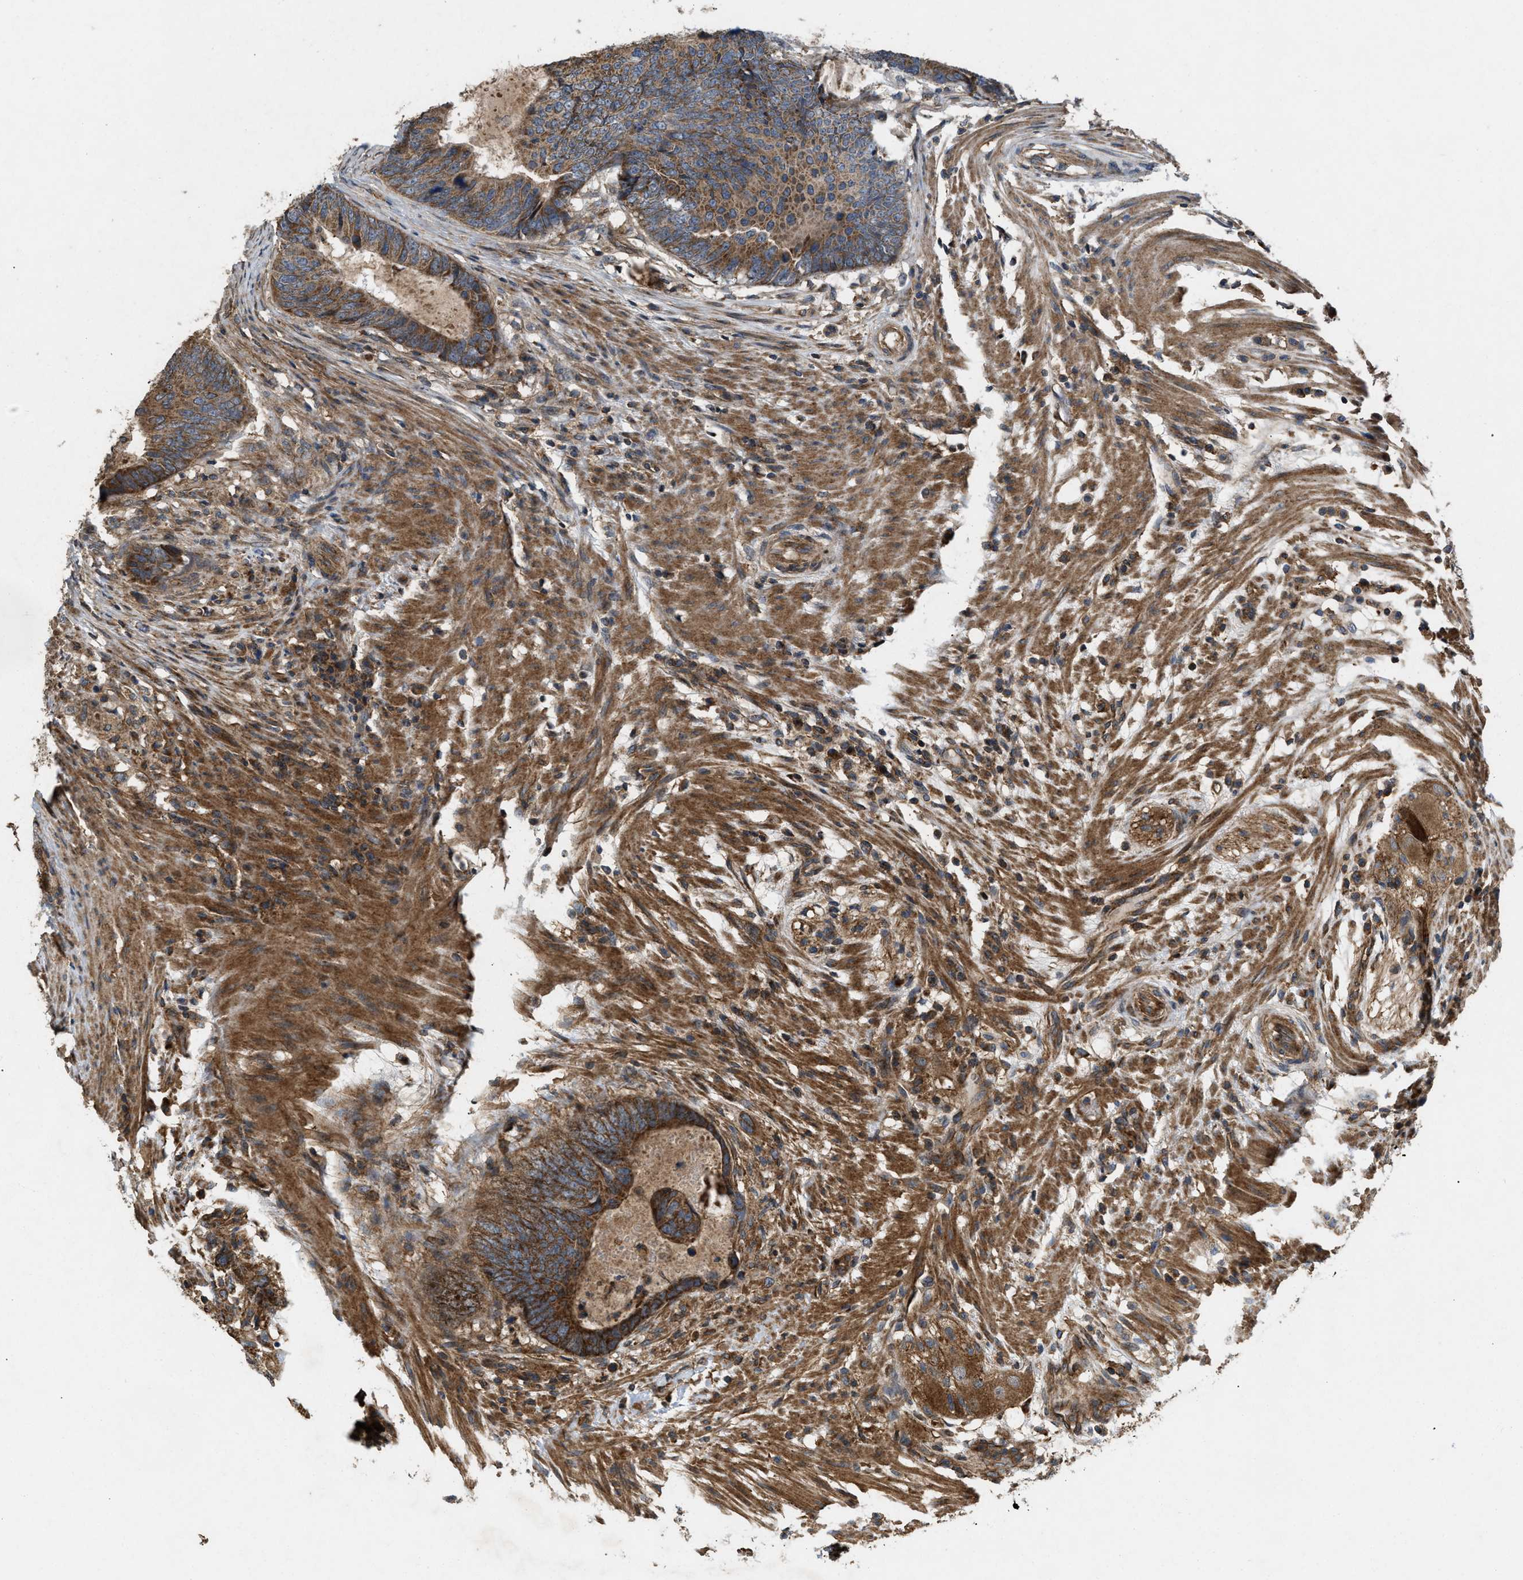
{"staining": {"intensity": "strong", "quantity": ">75%", "location": "cytoplasmic/membranous"}, "tissue": "colorectal cancer", "cell_type": "Tumor cells", "image_type": "cancer", "snomed": [{"axis": "morphology", "description": "Adenocarcinoma, NOS"}, {"axis": "topography", "description": "Colon"}], "caption": "Immunohistochemistry of human adenocarcinoma (colorectal) shows high levels of strong cytoplasmic/membranous positivity in about >75% of tumor cells.", "gene": "GNB4", "patient": {"sex": "male", "age": 56}}